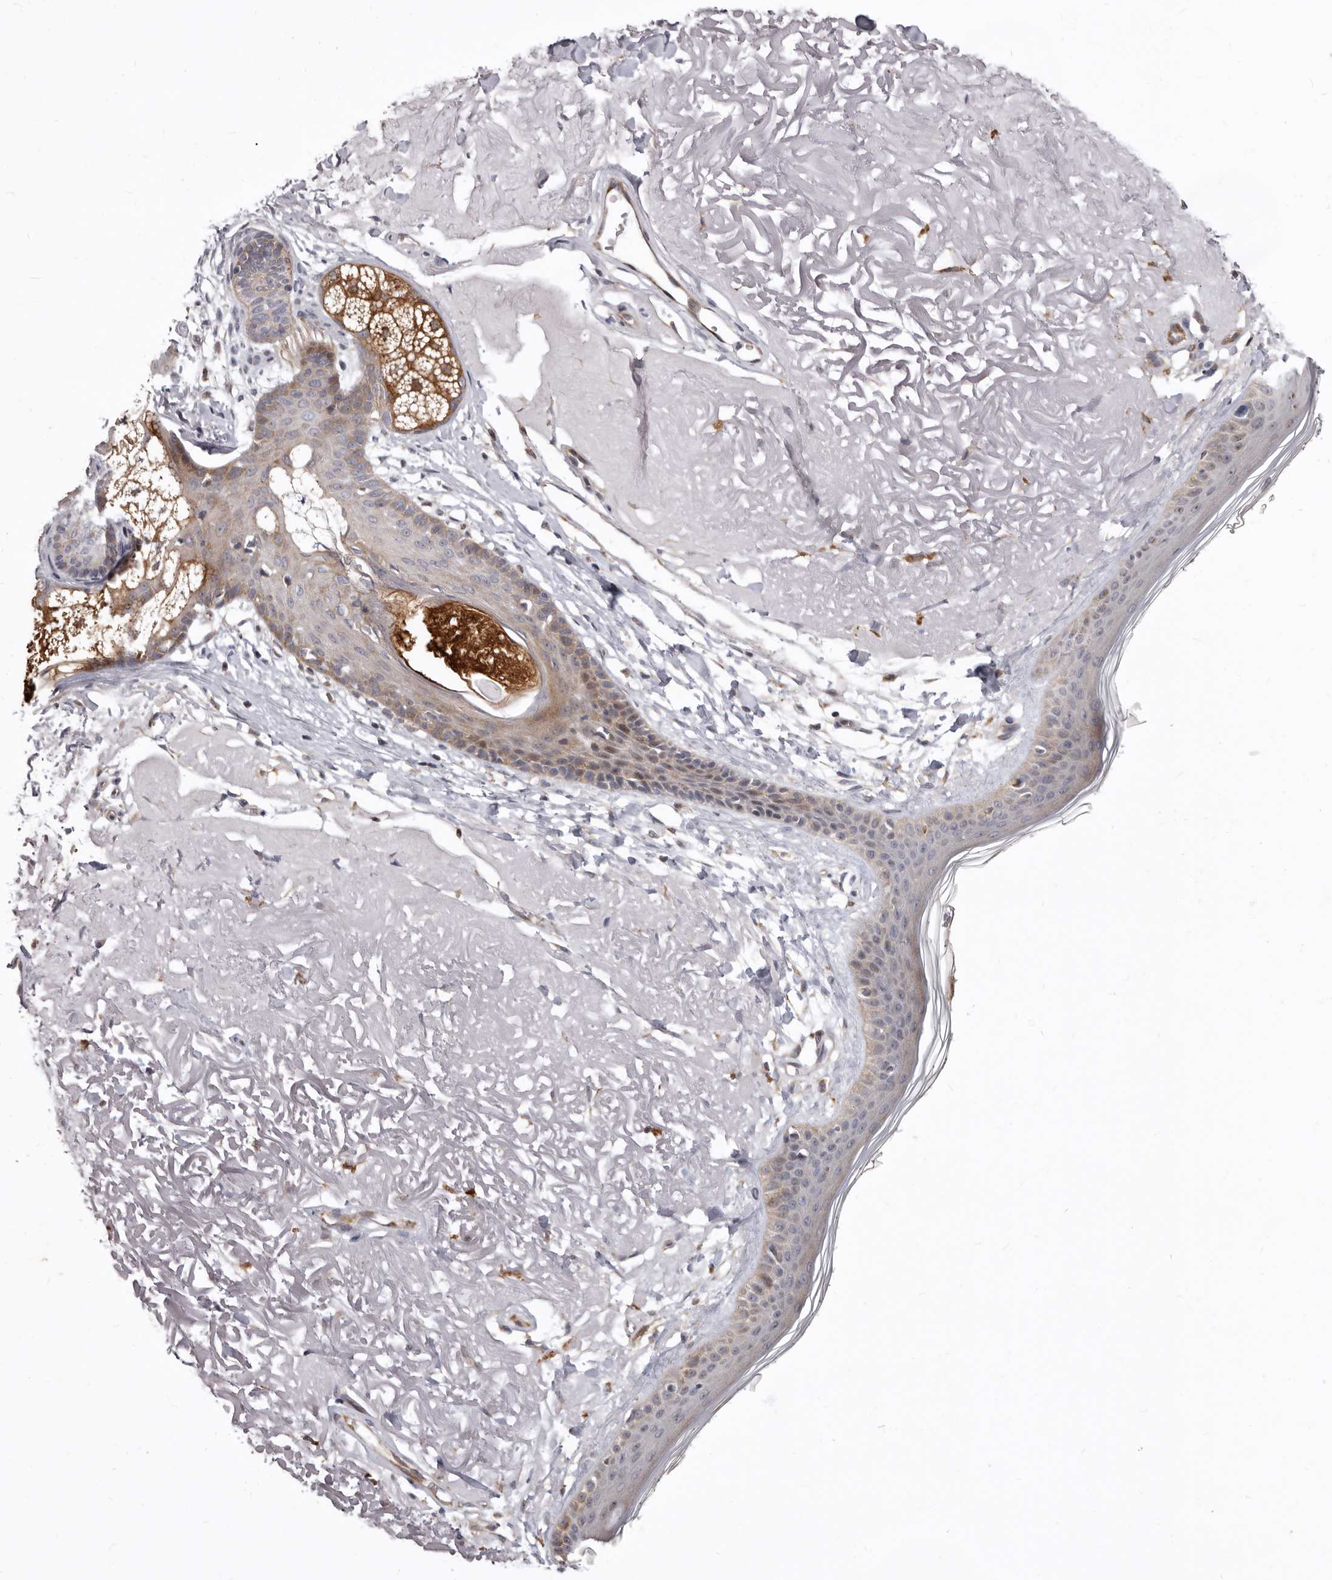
{"staining": {"intensity": "weak", "quantity": "25%-75%", "location": "cytoplasmic/membranous"}, "tissue": "skin", "cell_type": "Fibroblasts", "image_type": "normal", "snomed": [{"axis": "morphology", "description": "Normal tissue, NOS"}, {"axis": "topography", "description": "Skin"}, {"axis": "topography", "description": "Skeletal muscle"}], "caption": "An image of skin stained for a protein shows weak cytoplasmic/membranous brown staining in fibroblasts. (DAB IHC with brightfield microscopy, high magnification).", "gene": "SMC4", "patient": {"sex": "male", "age": 83}}